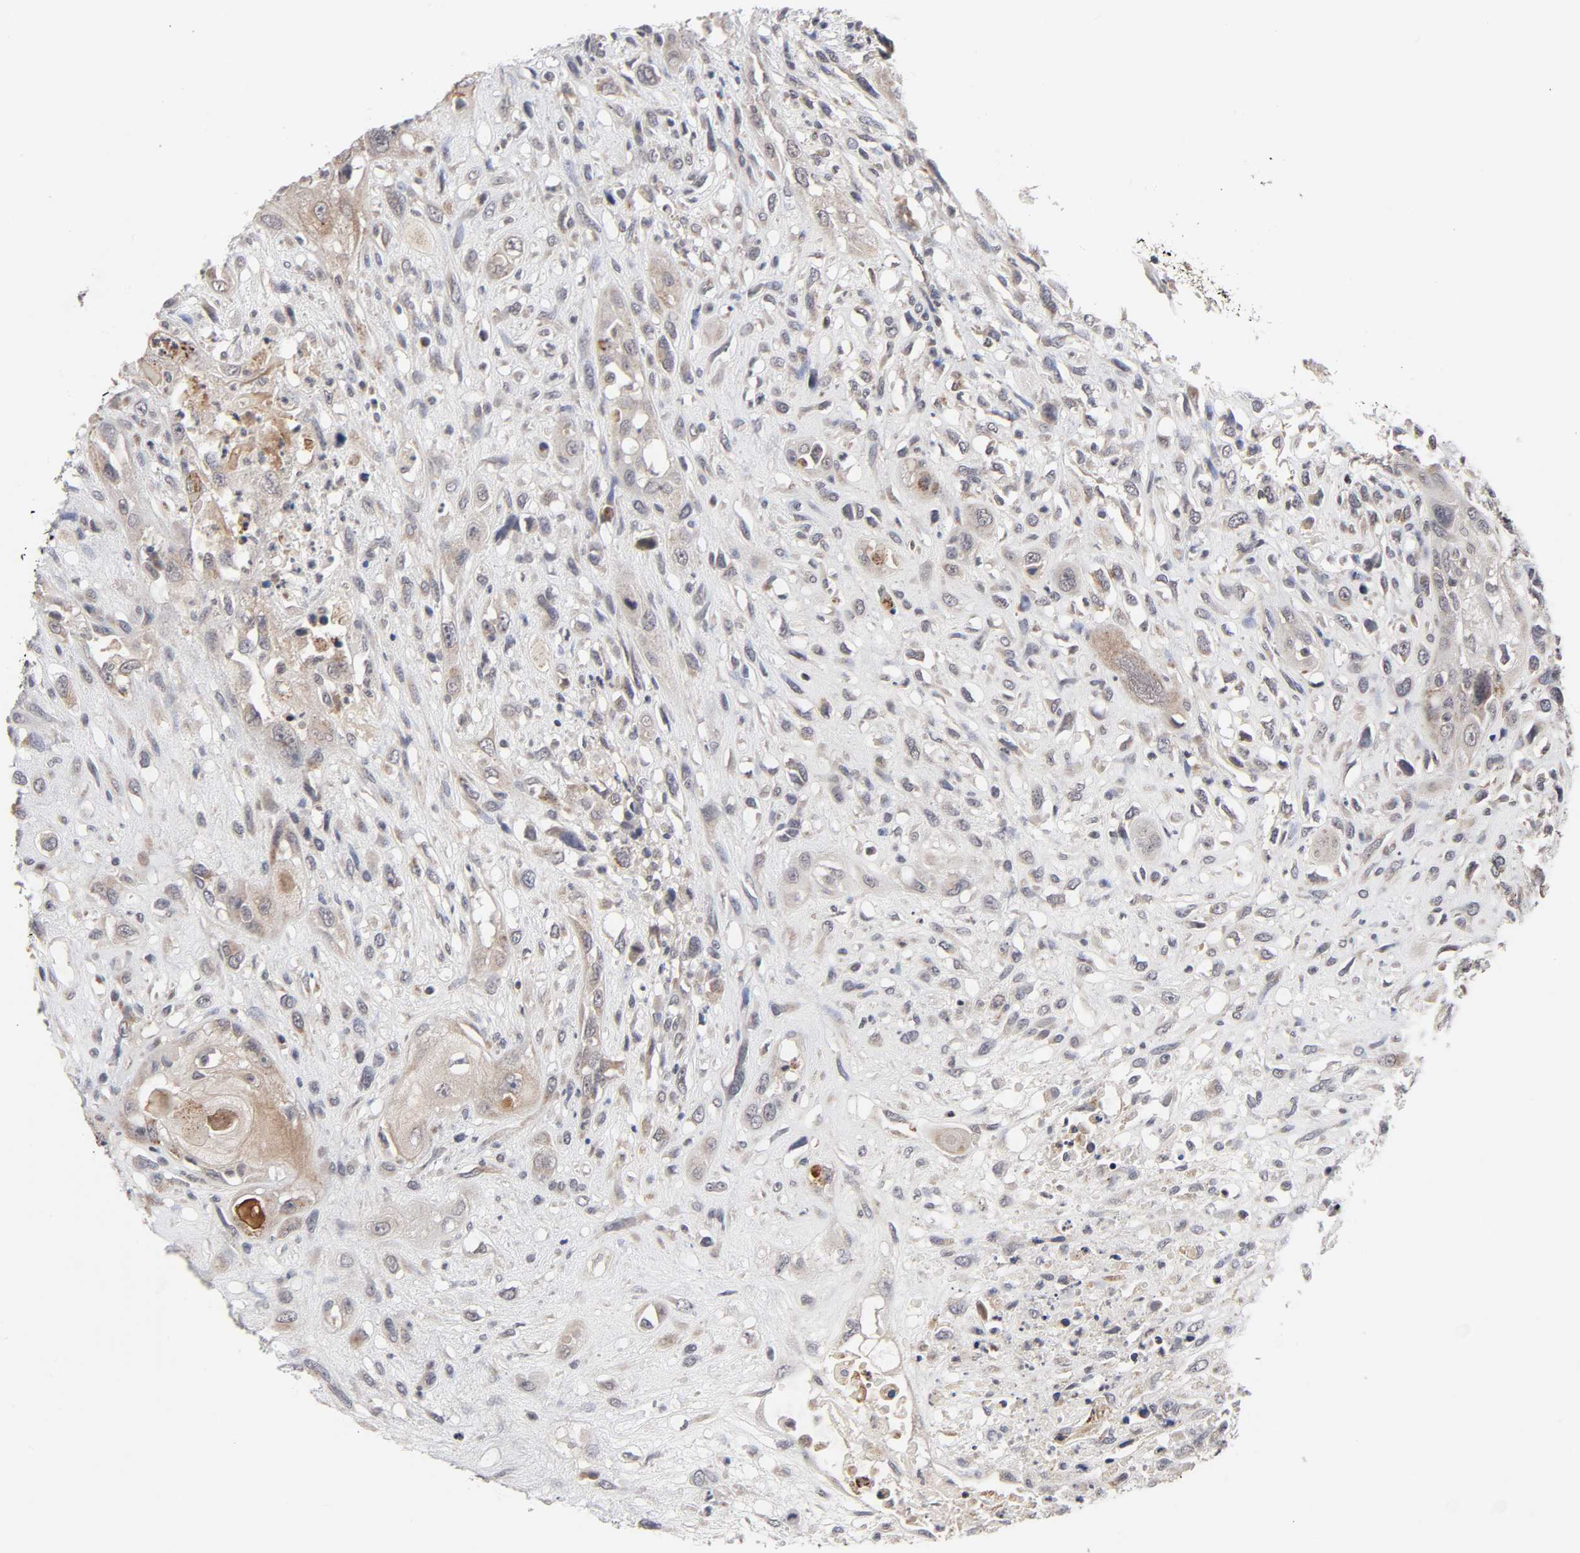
{"staining": {"intensity": "moderate", "quantity": "25%-75%", "location": "cytoplasmic/membranous"}, "tissue": "head and neck cancer", "cell_type": "Tumor cells", "image_type": "cancer", "snomed": [{"axis": "morphology", "description": "Necrosis, NOS"}, {"axis": "morphology", "description": "Neoplasm, malignant, NOS"}, {"axis": "topography", "description": "Salivary gland"}, {"axis": "topography", "description": "Head-Neck"}], "caption": "DAB immunohistochemical staining of human head and neck cancer (neoplasm (malignant)) exhibits moderate cytoplasmic/membranous protein positivity in approximately 25%-75% of tumor cells.", "gene": "AUH", "patient": {"sex": "male", "age": 43}}